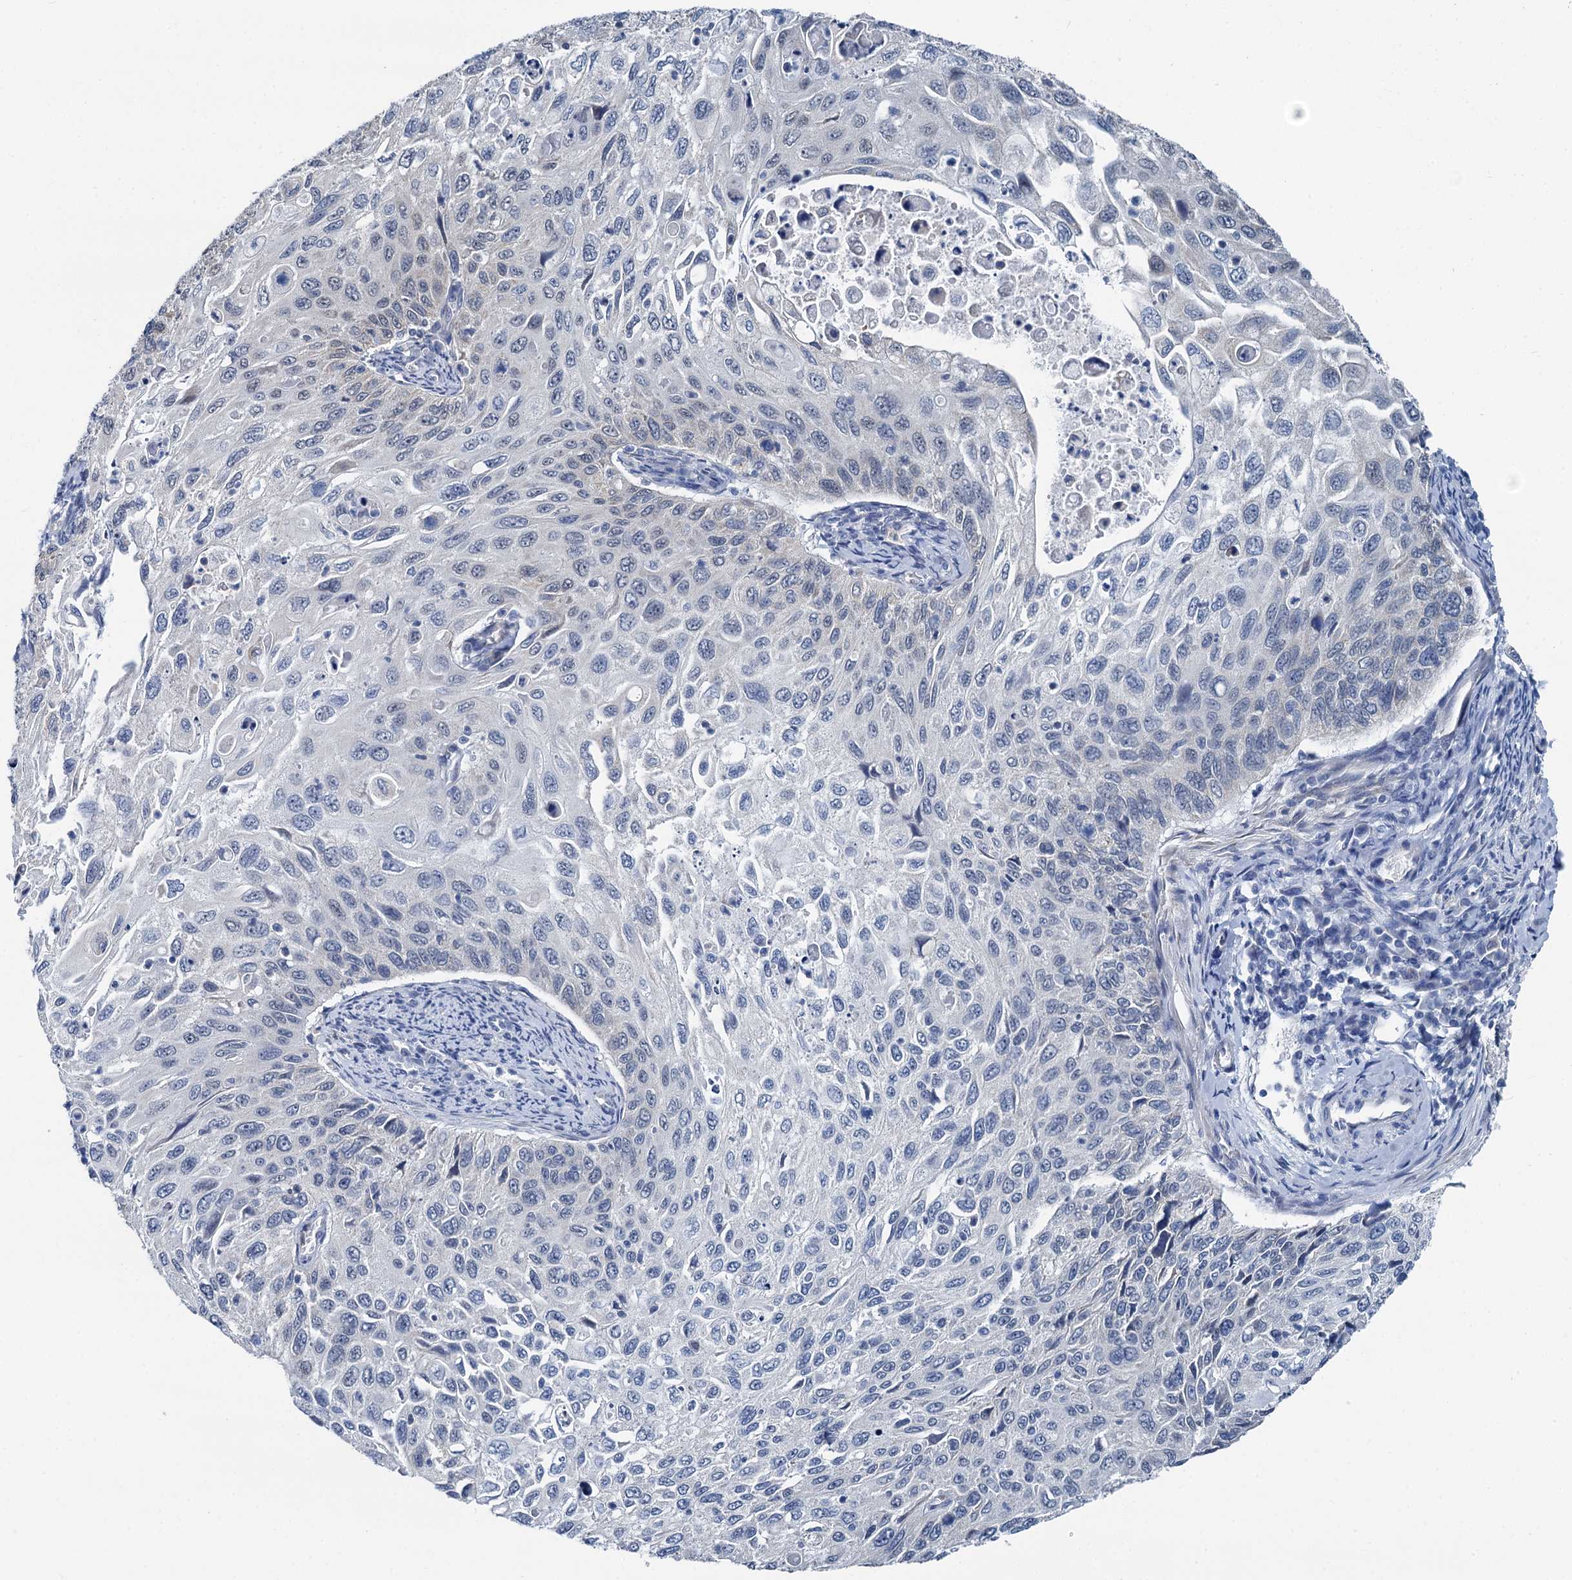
{"staining": {"intensity": "negative", "quantity": "none", "location": "none"}, "tissue": "cervical cancer", "cell_type": "Tumor cells", "image_type": "cancer", "snomed": [{"axis": "morphology", "description": "Squamous cell carcinoma, NOS"}, {"axis": "topography", "description": "Cervix"}], "caption": "DAB immunohistochemical staining of human cervical squamous cell carcinoma exhibits no significant positivity in tumor cells. (Immunohistochemistry, brightfield microscopy, high magnification).", "gene": "MIOX", "patient": {"sex": "female", "age": 70}}